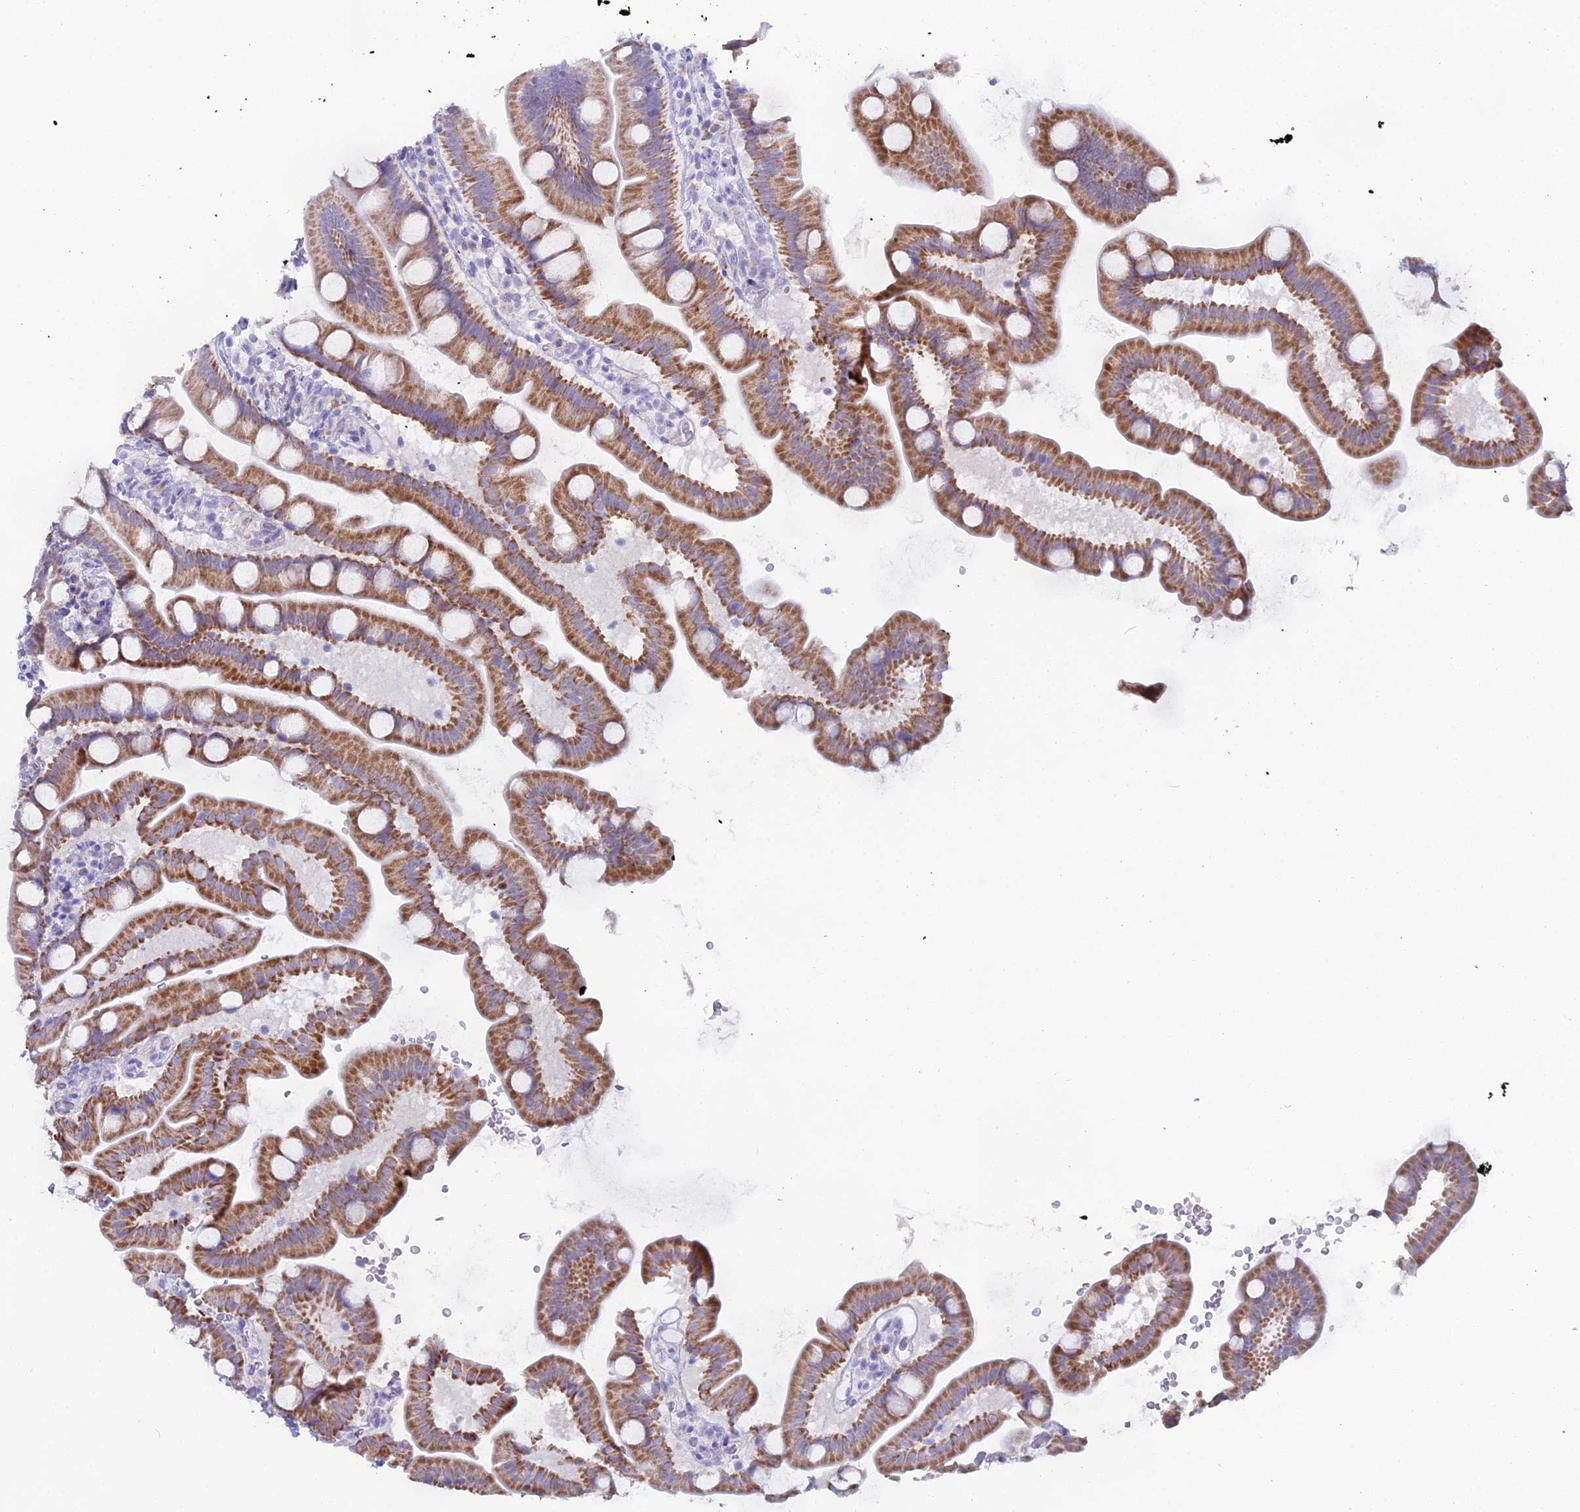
{"staining": {"intensity": "moderate", "quantity": "25%-75%", "location": "cytoplasmic/membranous"}, "tissue": "small intestine", "cell_type": "Glandular cells", "image_type": "normal", "snomed": [{"axis": "morphology", "description": "Normal tissue, NOS"}, {"axis": "topography", "description": "Small intestine"}], "caption": "Protein analysis of normal small intestine reveals moderate cytoplasmic/membranous positivity in about 25%-75% of glandular cells. The protein is stained brown, and the nuclei are stained in blue (DAB (3,3'-diaminobenzidine) IHC with brightfield microscopy, high magnification).", "gene": "CGB1", "patient": {"sex": "female", "age": 68}}